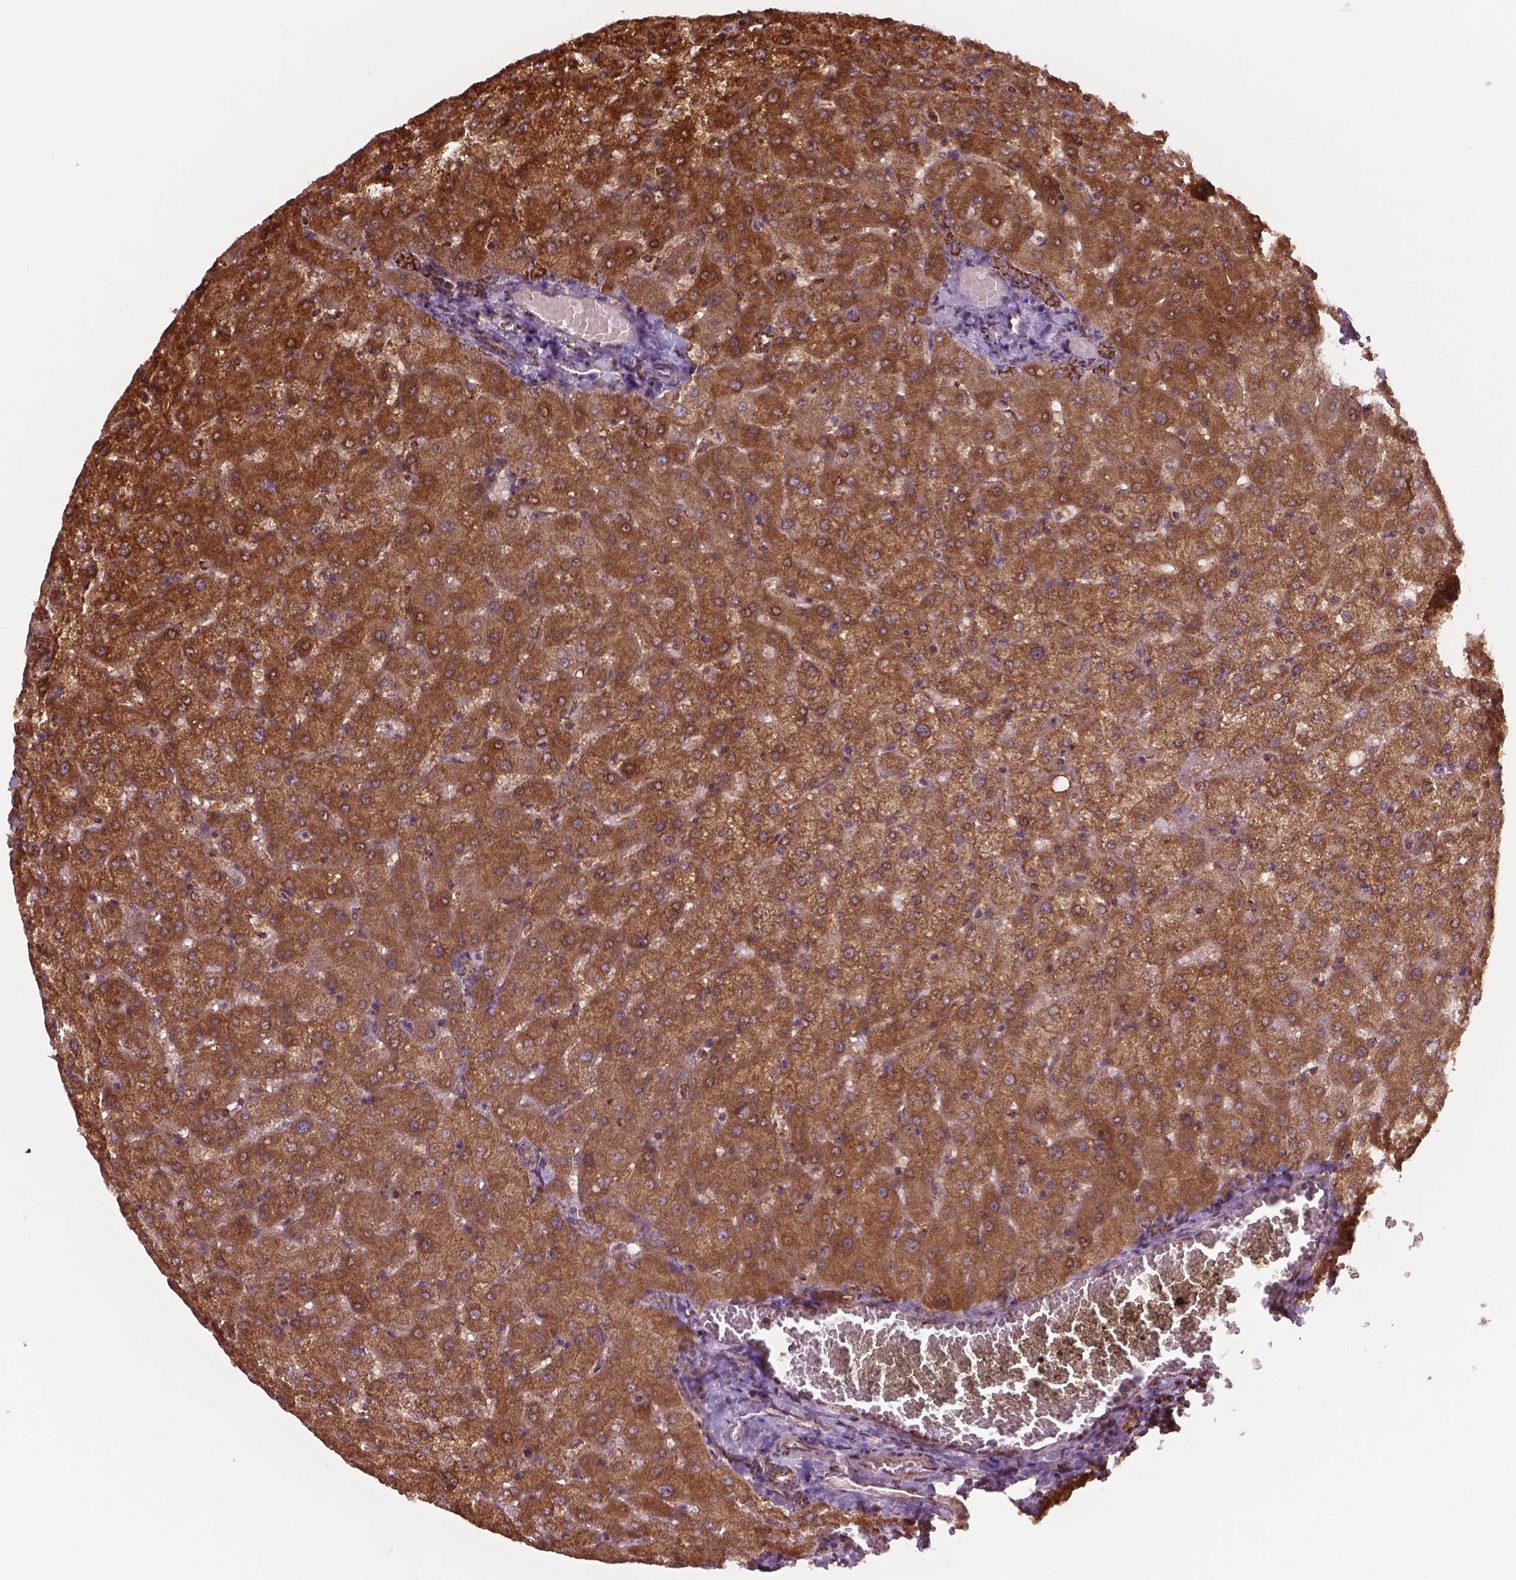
{"staining": {"intensity": "moderate", "quantity": ">75%", "location": "cytoplasmic/membranous"}, "tissue": "liver", "cell_type": "Cholangiocytes", "image_type": "normal", "snomed": [{"axis": "morphology", "description": "Normal tissue, NOS"}, {"axis": "topography", "description": "Liver"}], "caption": "Cholangiocytes demonstrate medium levels of moderate cytoplasmic/membranous positivity in approximately >75% of cells in benign human liver.", "gene": "HS3ST3A1", "patient": {"sex": "female", "age": 50}}